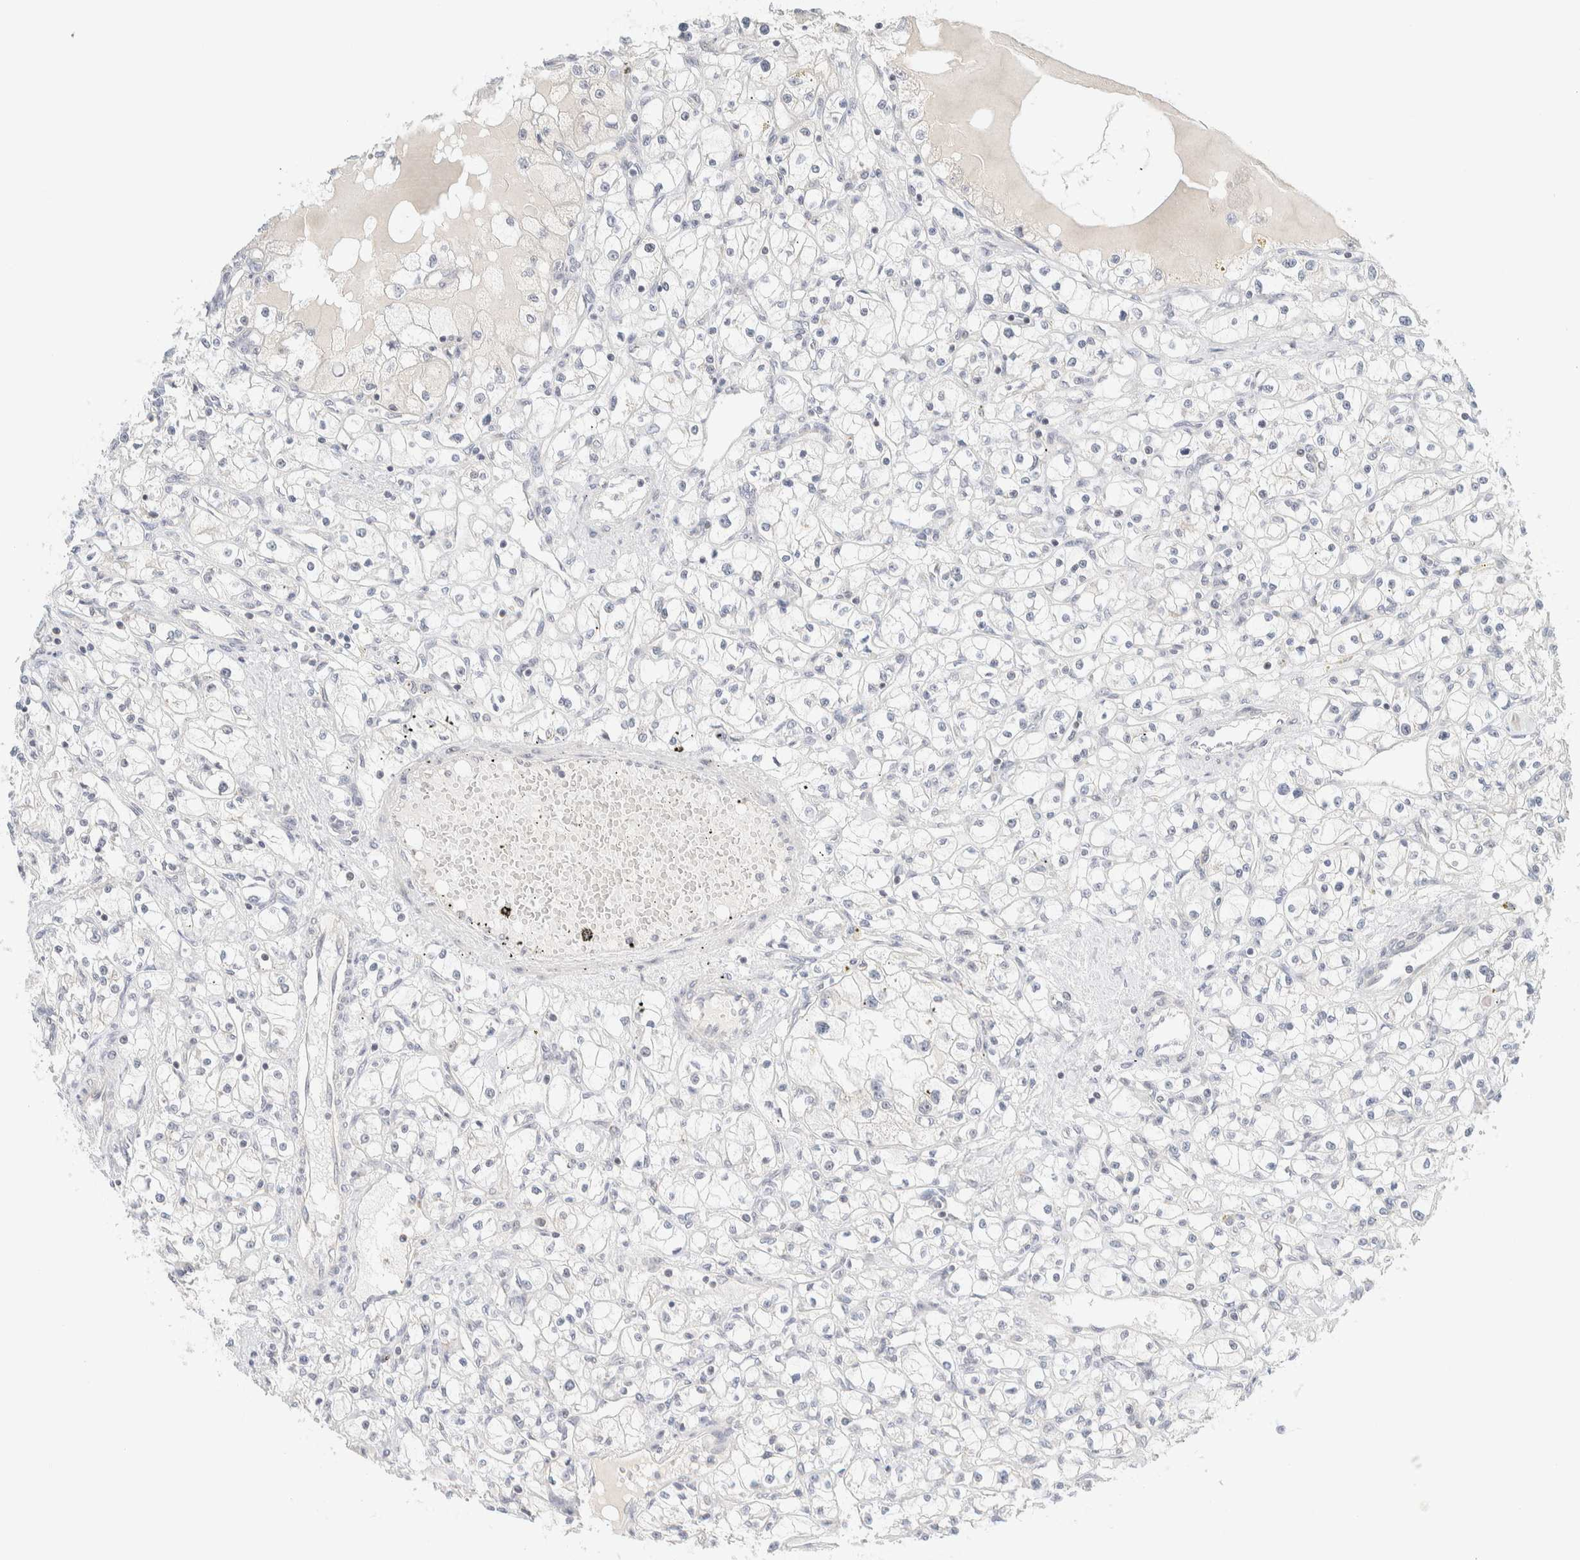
{"staining": {"intensity": "negative", "quantity": "none", "location": "none"}, "tissue": "renal cancer", "cell_type": "Tumor cells", "image_type": "cancer", "snomed": [{"axis": "morphology", "description": "Adenocarcinoma, NOS"}, {"axis": "topography", "description": "Kidney"}], "caption": "The photomicrograph displays no staining of tumor cells in adenocarcinoma (renal). Nuclei are stained in blue.", "gene": "PCYT2", "patient": {"sex": "male", "age": 56}}